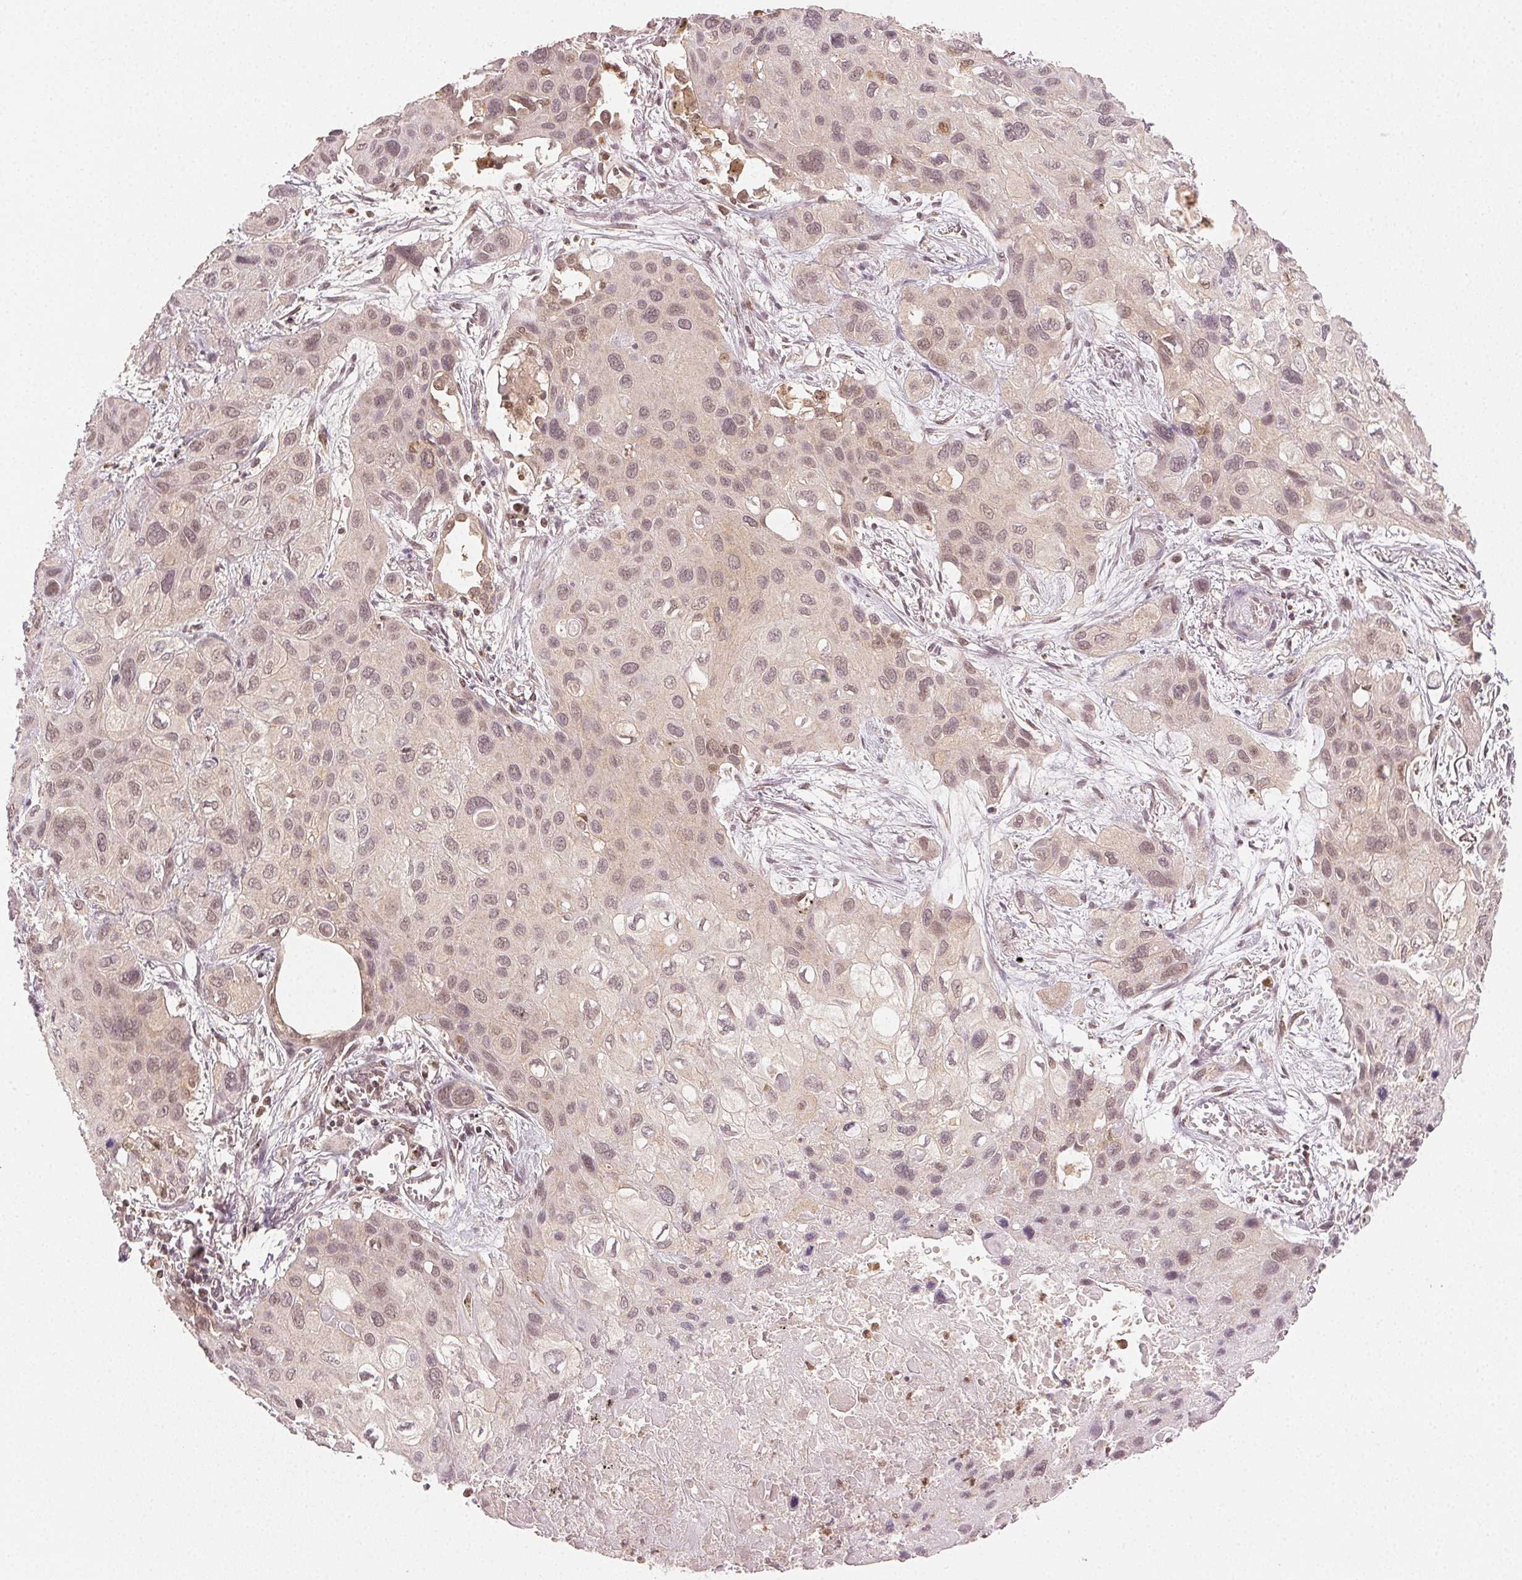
{"staining": {"intensity": "weak", "quantity": "25%-75%", "location": "nuclear"}, "tissue": "lung cancer", "cell_type": "Tumor cells", "image_type": "cancer", "snomed": [{"axis": "morphology", "description": "Squamous cell carcinoma, NOS"}, {"axis": "morphology", "description": "Squamous cell carcinoma, metastatic, NOS"}, {"axis": "topography", "description": "Lung"}], "caption": "Metastatic squamous cell carcinoma (lung) stained with a protein marker shows weak staining in tumor cells.", "gene": "MAPK14", "patient": {"sex": "male", "age": 59}}